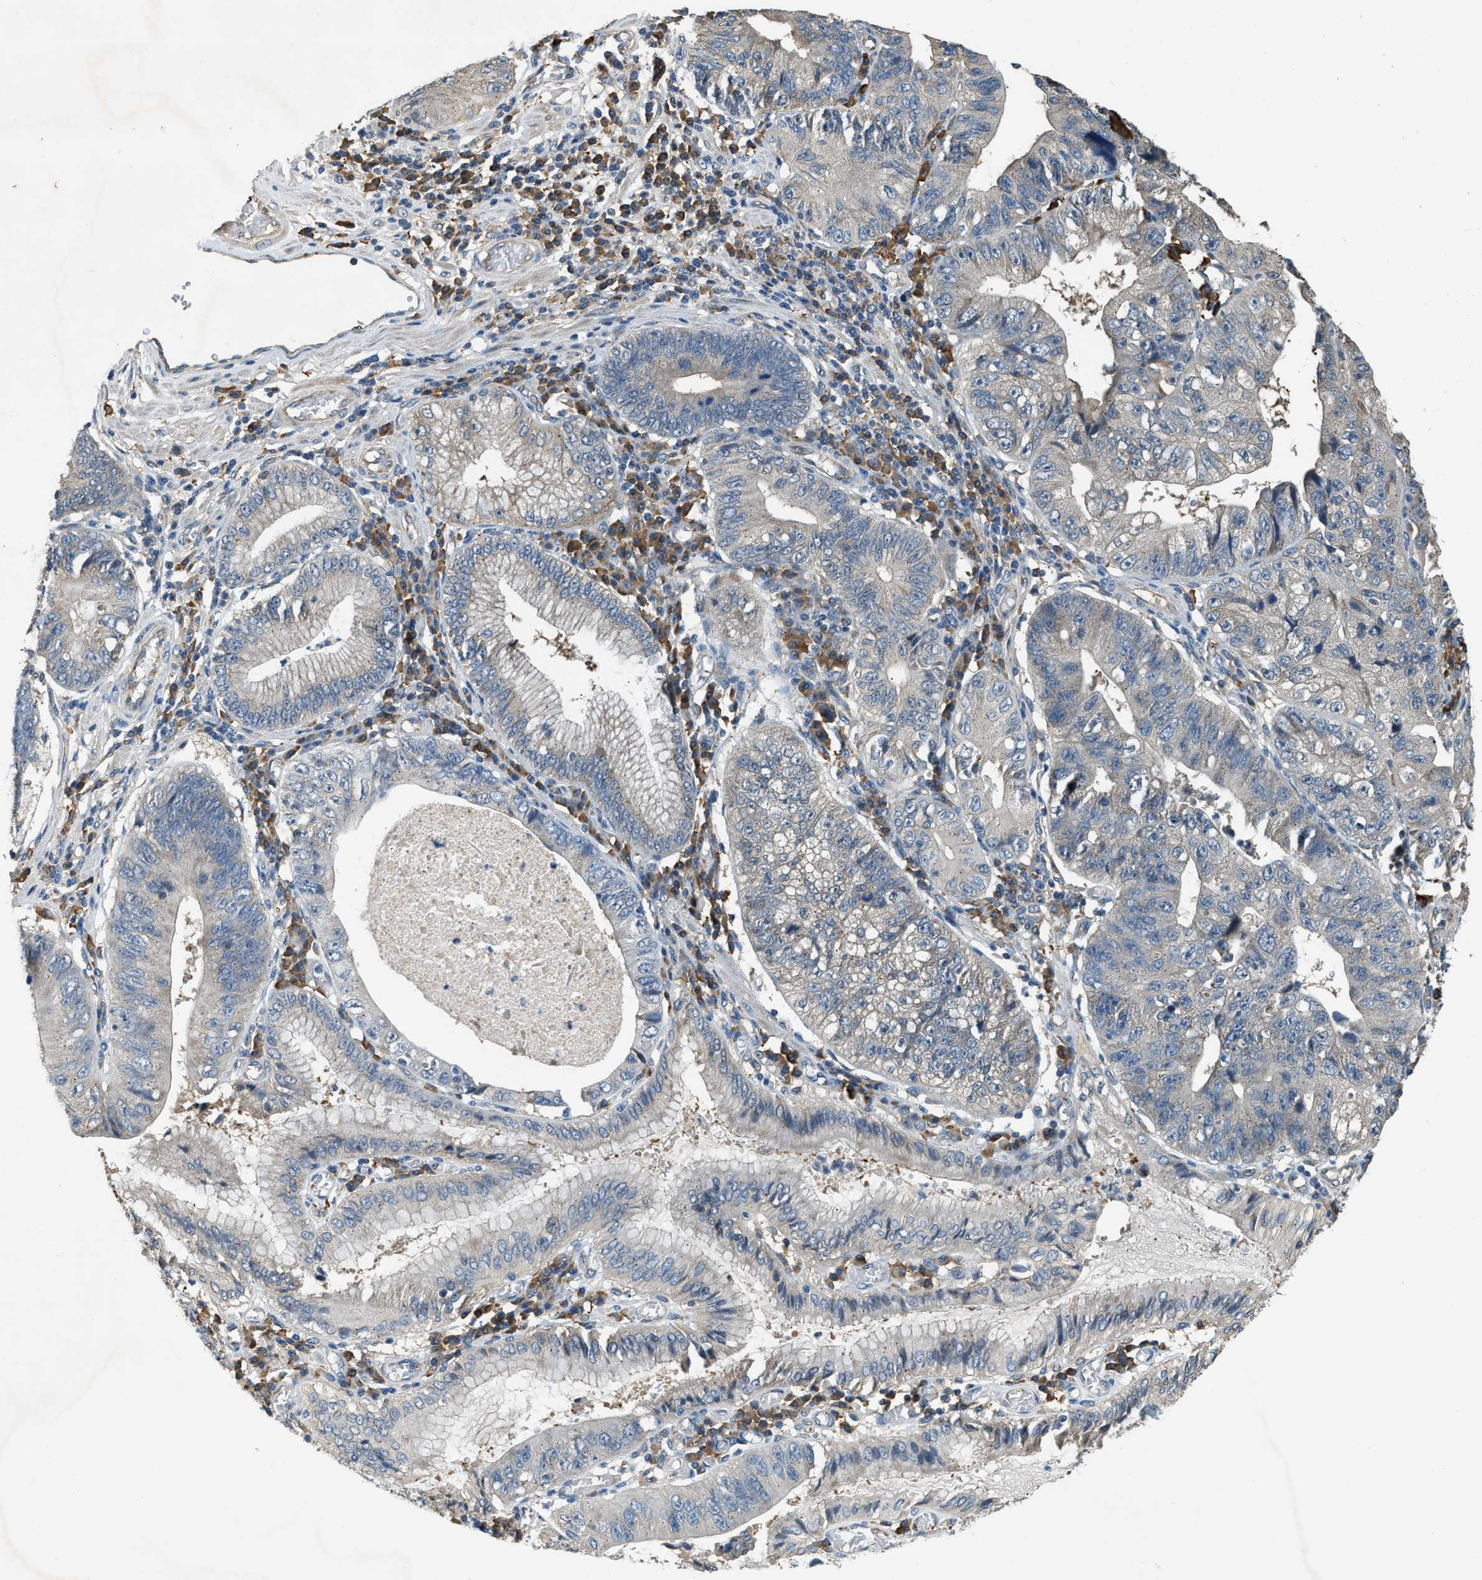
{"staining": {"intensity": "negative", "quantity": "none", "location": "none"}, "tissue": "stomach cancer", "cell_type": "Tumor cells", "image_type": "cancer", "snomed": [{"axis": "morphology", "description": "Adenocarcinoma, NOS"}, {"axis": "topography", "description": "Stomach"}], "caption": "Tumor cells show no significant staining in adenocarcinoma (stomach).", "gene": "CFLAR", "patient": {"sex": "male", "age": 59}}